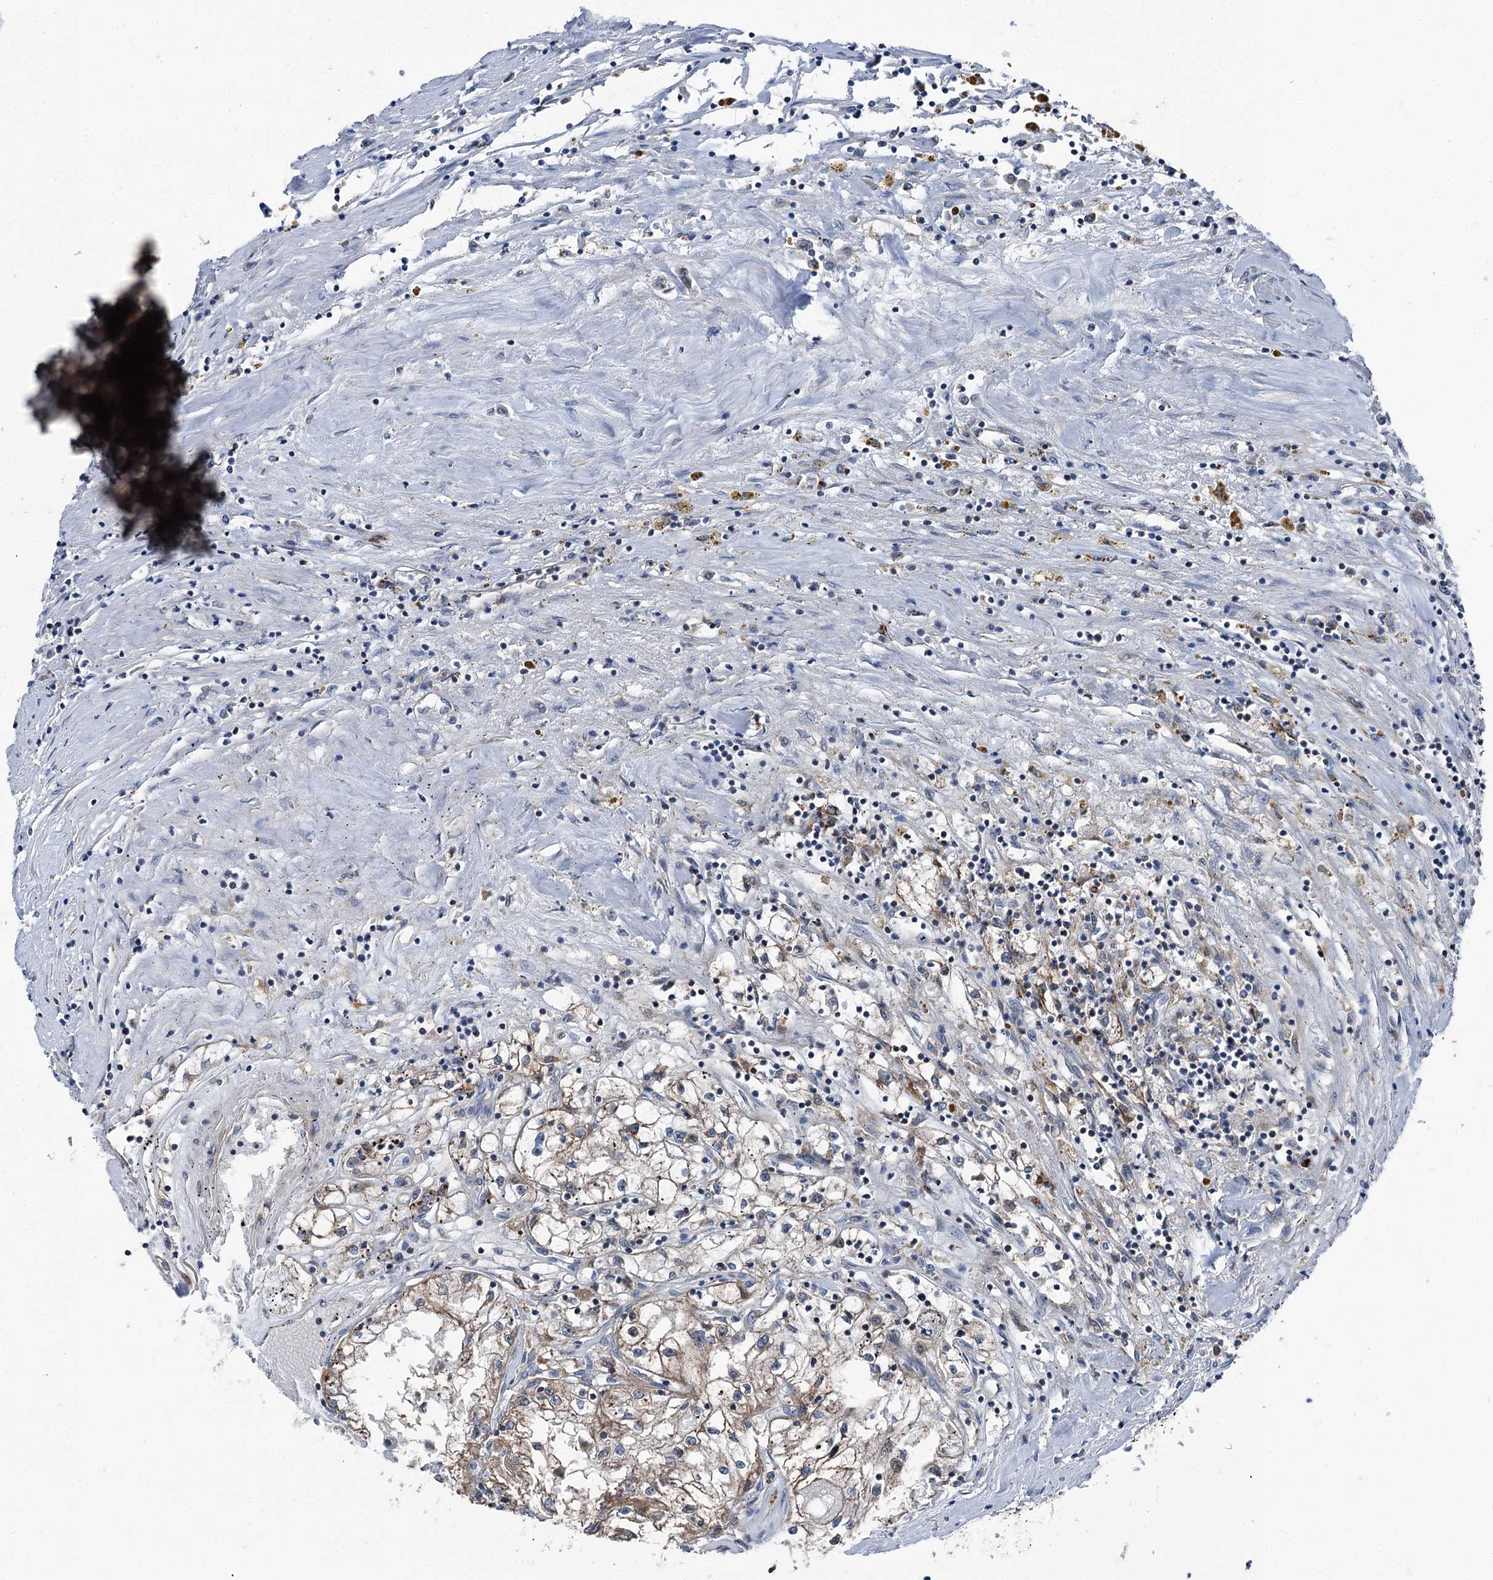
{"staining": {"intensity": "moderate", "quantity": ">75%", "location": "cytoplasmic/membranous"}, "tissue": "renal cancer", "cell_type": "Tumor cells", "image_type": "cancer", "snomed": [{"axis": "morphology", "description": "Adenocarcinoma, NOS"}, {"axis": "topography", "description": "Kidney"}], "caption": "Human renal cancer (adenocarcinoma) stained with a protein marker displays moderate staining in tumor cells.", "gene": "POLR1D", "patient": {"sex": "male", "age": 56}}